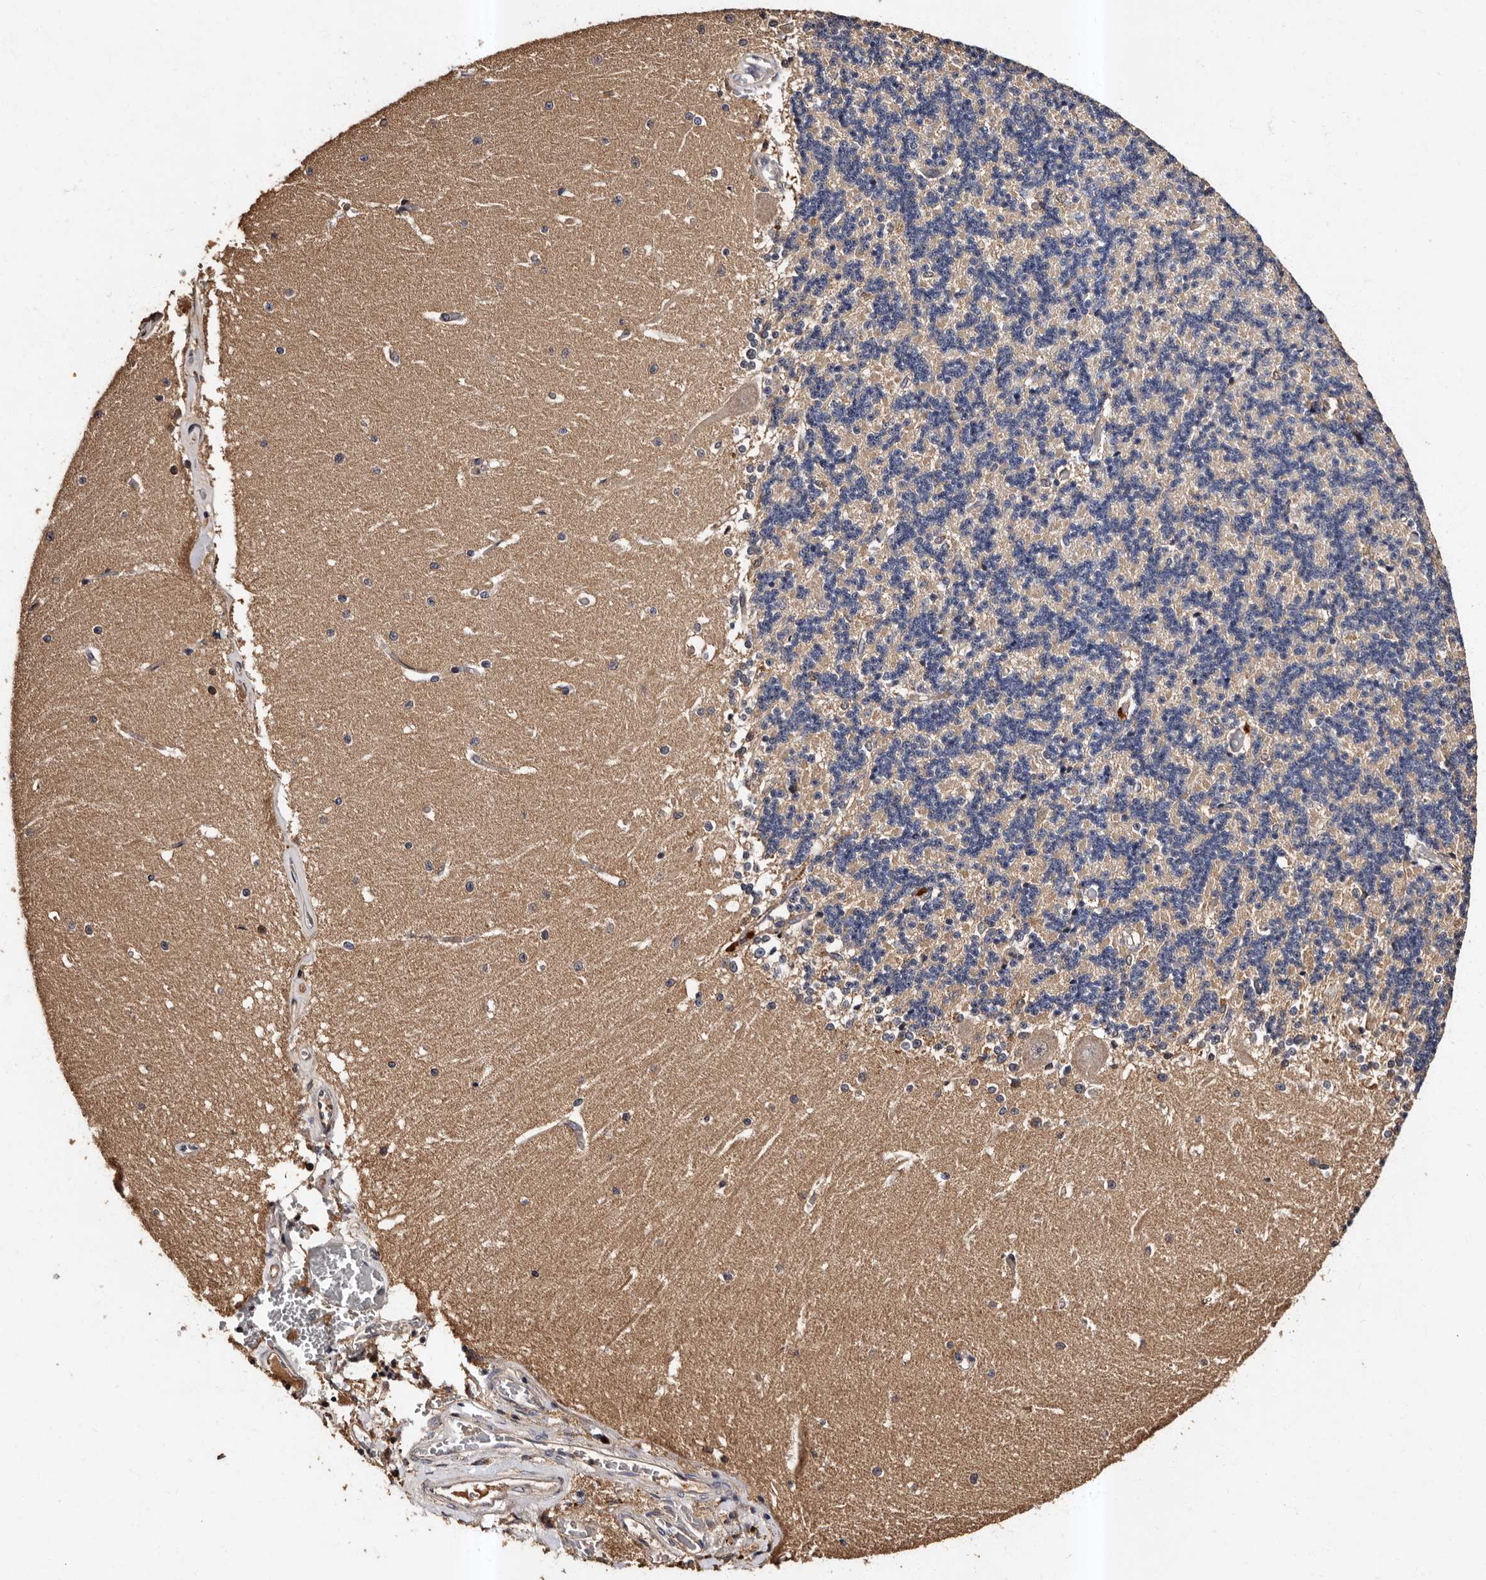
{"staining": {"intensity": "weak", "quantity": "25%-75%", "location": "cytoplasmic/membranous"}, "tissue": "cerebellum", "cell_type": "Cells in granular layer", "image_type": "normal", "snomed": [{"axis": "morphology", "description": "Normal tissue, NOS"}, {"axis": "topography", "description": "Cerebellum"}], "caption": "Unremarkable cerebellum exhibits weak cytoplasmic/membranous positivity in approximately 25%-75% of cells in granular layer, visualized by immunohistochemistry. (brown staining indicates protein expression, while blue staining denotes nuclei).", "gene": "ADCK5", "patient": {"sex": "male", "age": 37}}